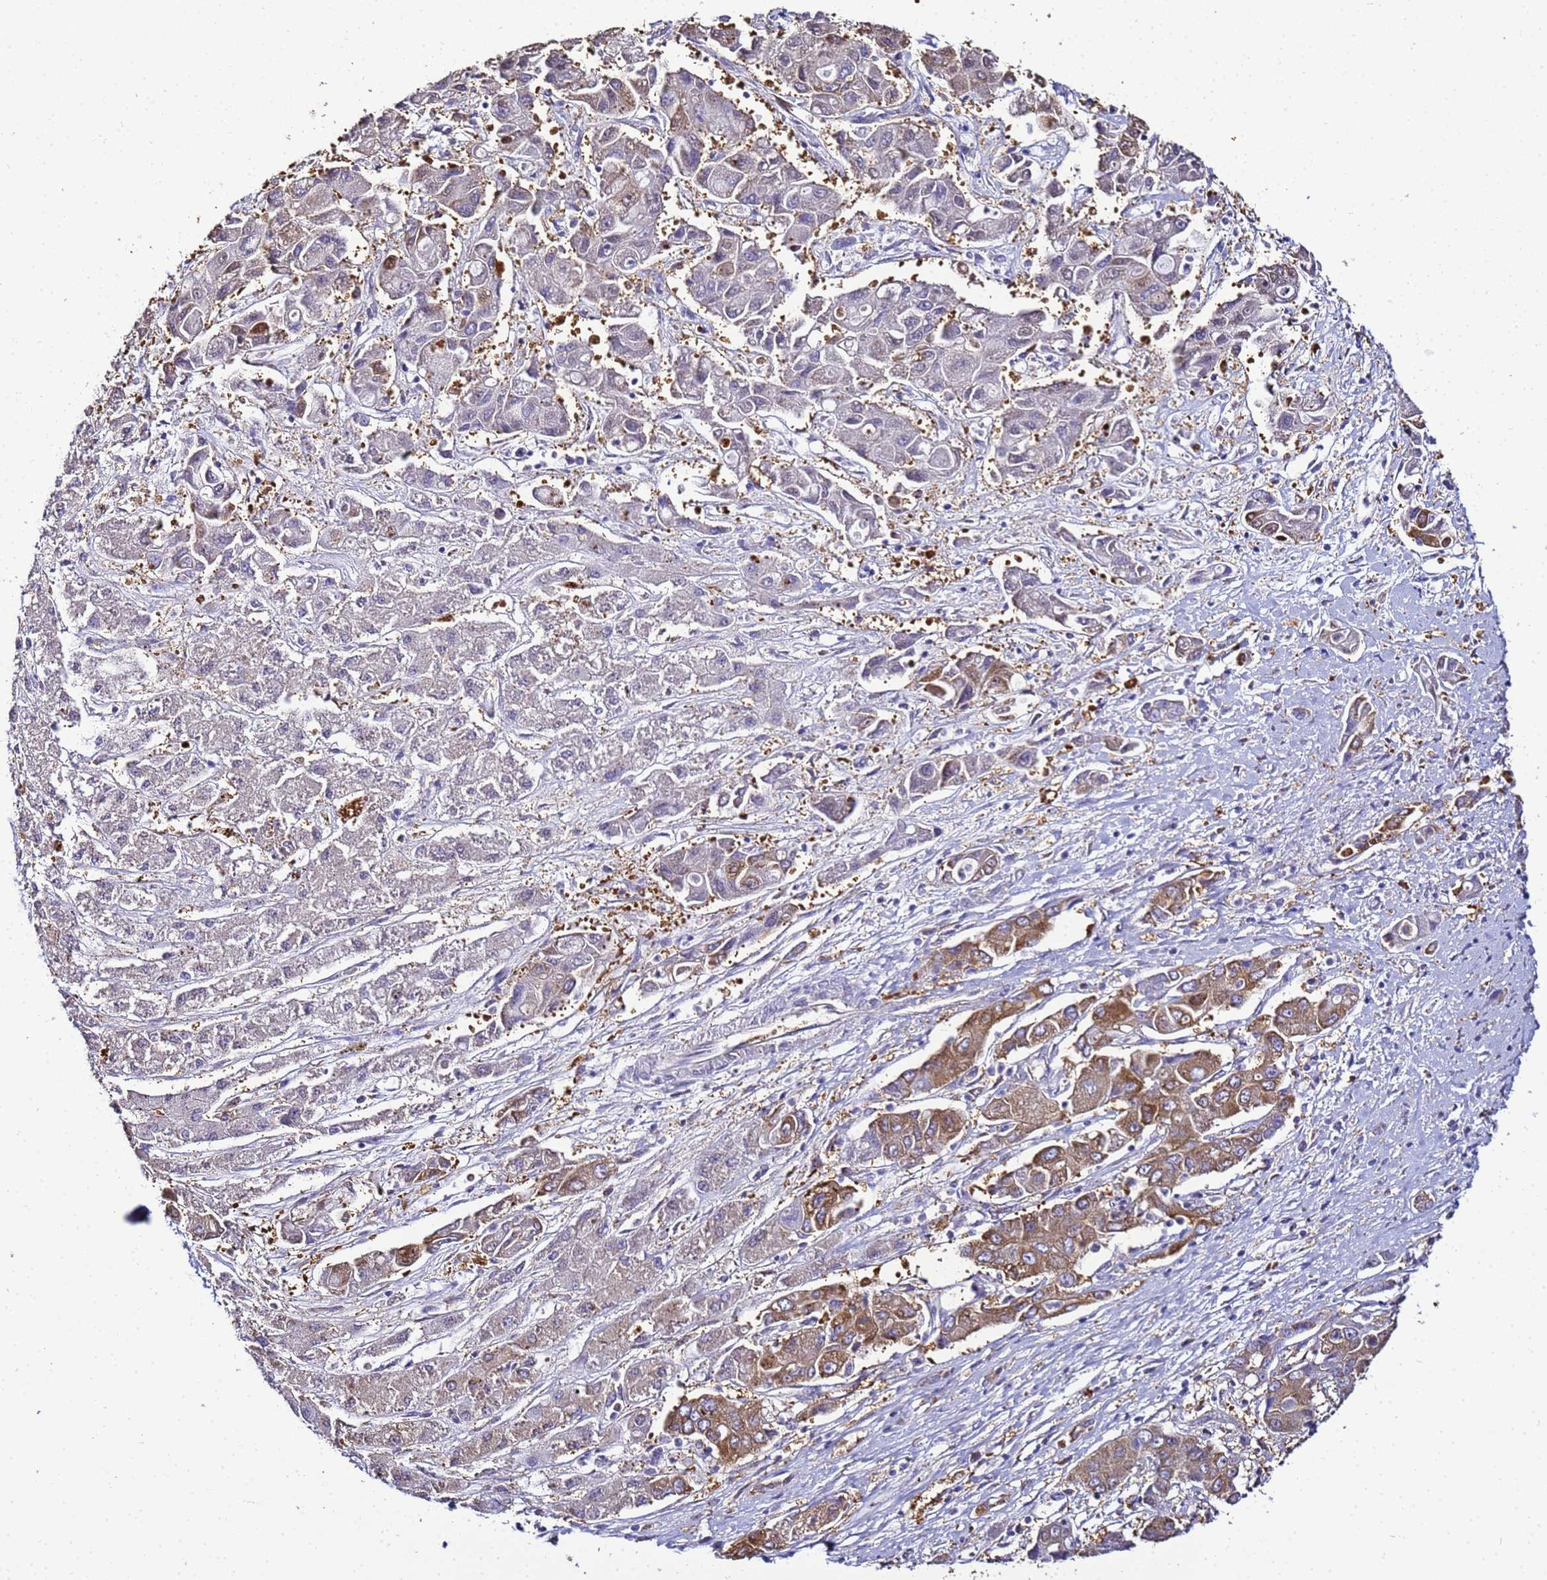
{"staining": {"intensity": "moderate", "quantity": "25%-75%", "location": "cytoplasmic/membranous"}, "tissue": "liver cancer", "cell_type": "Tumor cells", "image_type": "cancer", "snomed": [{"axis": "morphology", "description": "Cholangiocarcinoma"}, {"axis": "topography", "description": "Liver"}], "caption": "An image of human cholangiocarcinoma (liver) stained for a protein displays moderate cytoplasmic/membranous brown staining in tumor cells.", "gene": "NARS1", "patient": {"sex": "male", "age": 67}}